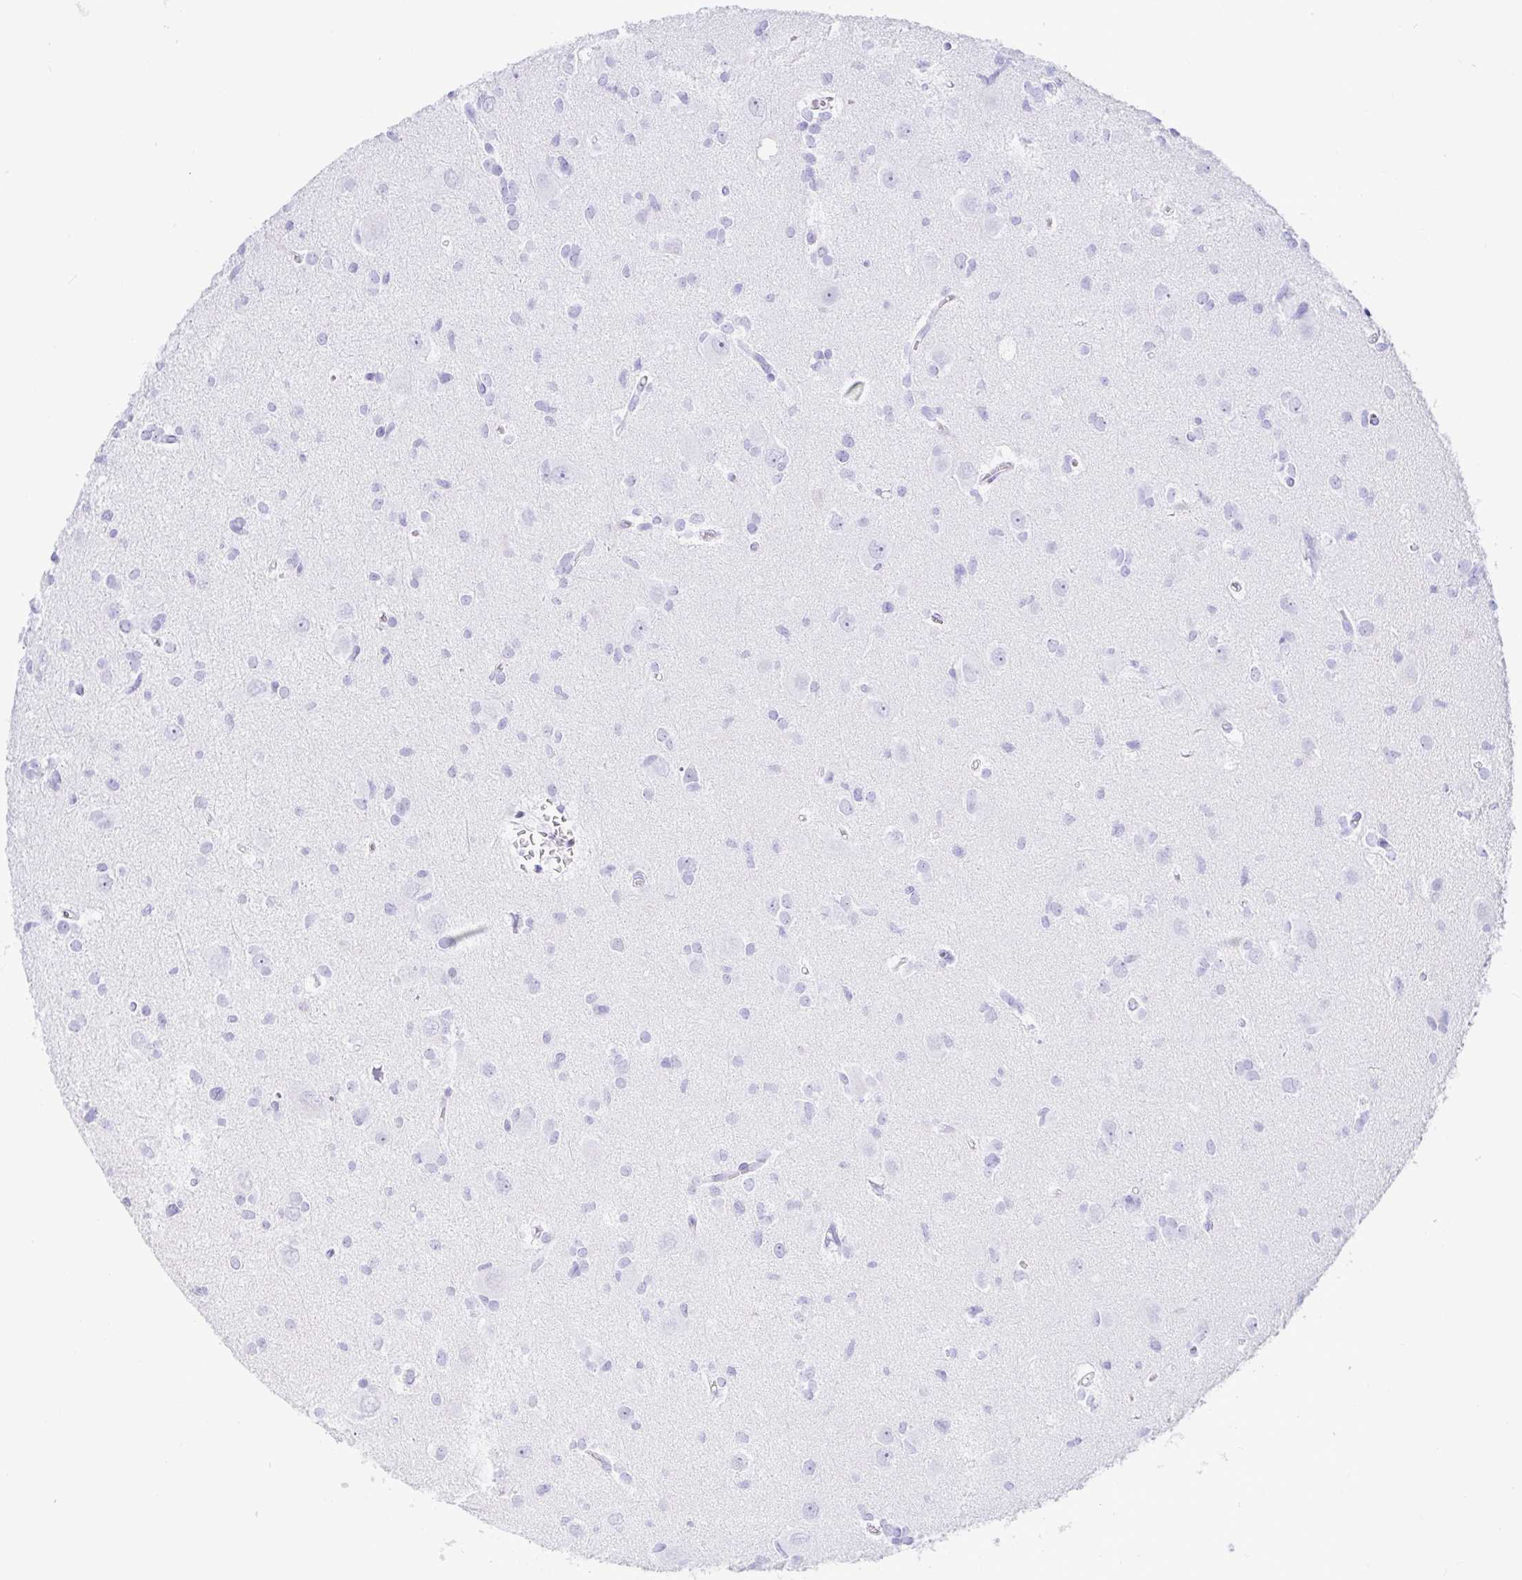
{"staining": {"intensity": "negative", "quantity": "none", "location": "none"}, "tissue": "glioma", "cell_type": "Tumor cells", "image_type": "cancer", "snomed": [{"axis": "morphology", "description": "Glioma, malignant, High grade"}, {"axis": "topography", "description": "Brain"}], "caption": "High magnification brightfield microscopy of glioma stained with DAB (brown) and counterstained with hematoxylin (blue): tumor cells show no significant positivity.", "gene": "CD5", "patient": {"sex": "male", "age": 23}}